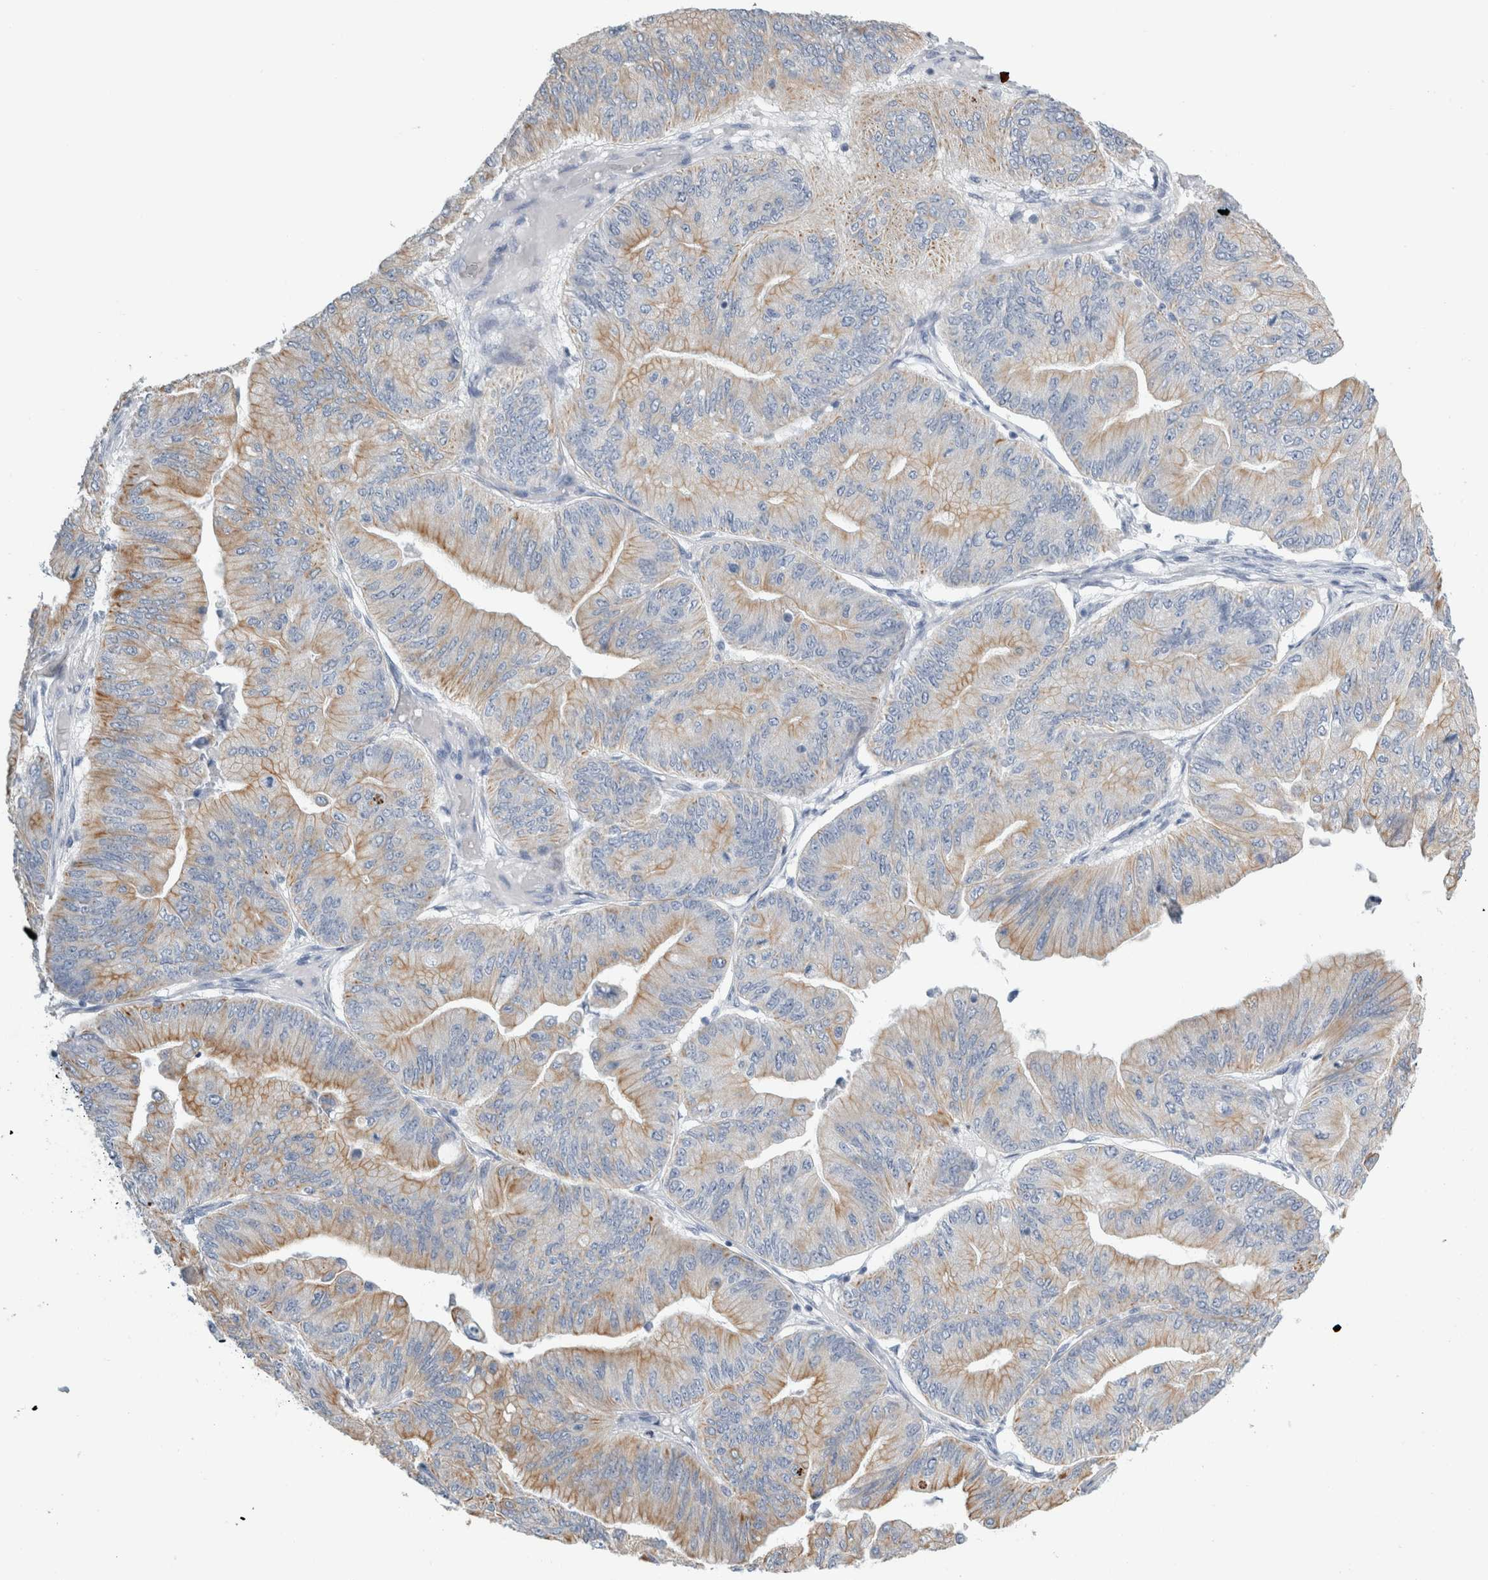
{"staining": {"intensity": "weak", "quantity": "25%-75%", "location": "cytoplasmic/membranous"}, "tissue": "ovarian cancer", "cell_type": "Tumor cells", "image_type": "cancer", "snomed": [{"axis": "morphology", "description": "Cystadenocarcinoma, mucinous, NOS"}, {"axis": "topography", "description": "Ovary"}], "caption": "This image shows ovarian cancer (mucinous cystadenocarcinoma) stained with immunohistochemistry (IHC) to label a protein in brown. The cytoplasmic/membranous of tumor cells show weak positivity for the protein. Nuclei are counter-stained blue.", "gene": "RPH3AL", "patient": {"sex": "female", "age": 61}}